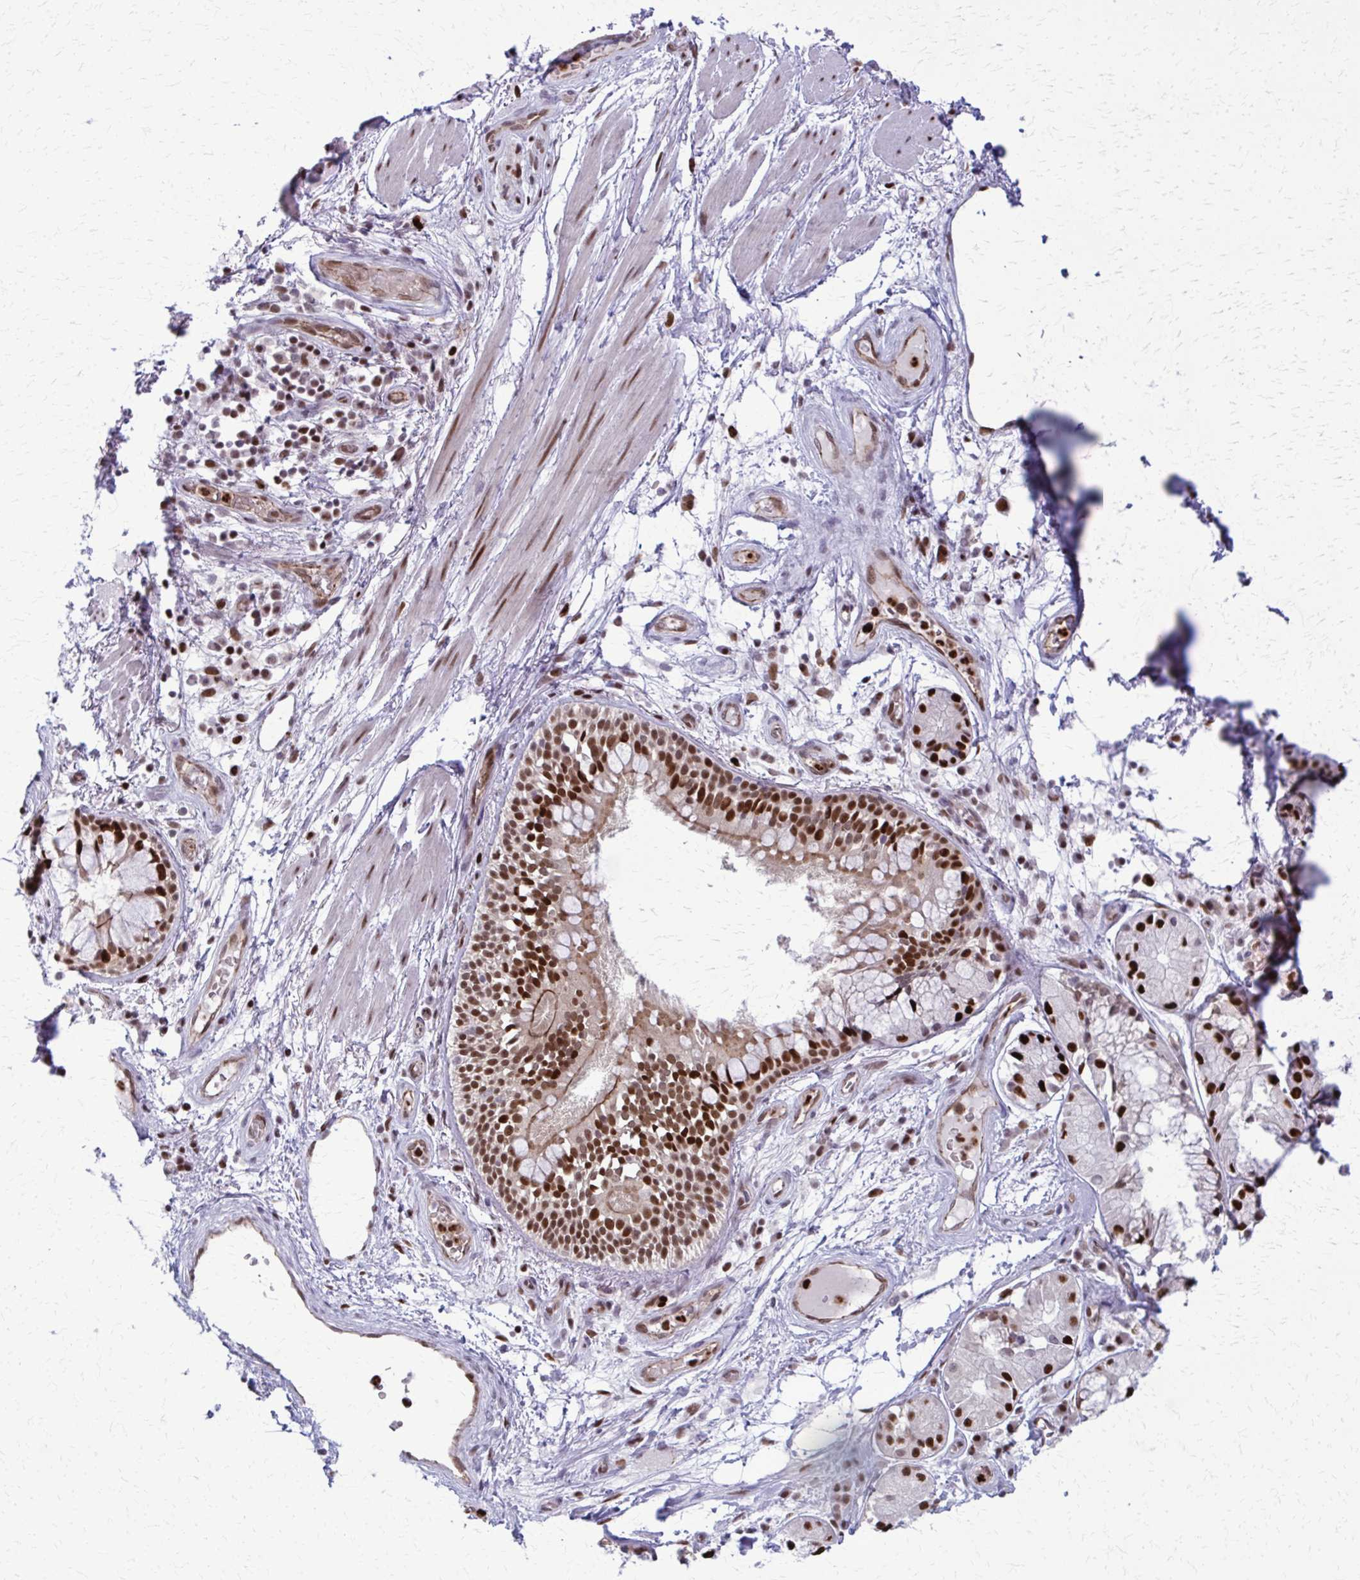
{"staining": {"intensity": "strong", "quantity": ">75%", "location": "nuclear"}, "tissue": "soft tissue", "cell_type": "Chondrocytes", "image_type": "normal", "snomed": [{"axis": "morphology", "description": "Normal tissue, NOS"}, {"axis": "topography", "description": "Cartilage tissue"}, {"axis": "topography", "description": "Bronchus"}], "caption": "Protein expression analysis of benign soft tissue demonstrates strong nuclear positivity in about >75% of chondrocytes. (DAB = brown stain, brightfield microscopy at high magnification).", "gene": "ZNF559", "patient": {"sex": "male", "age": 64}}